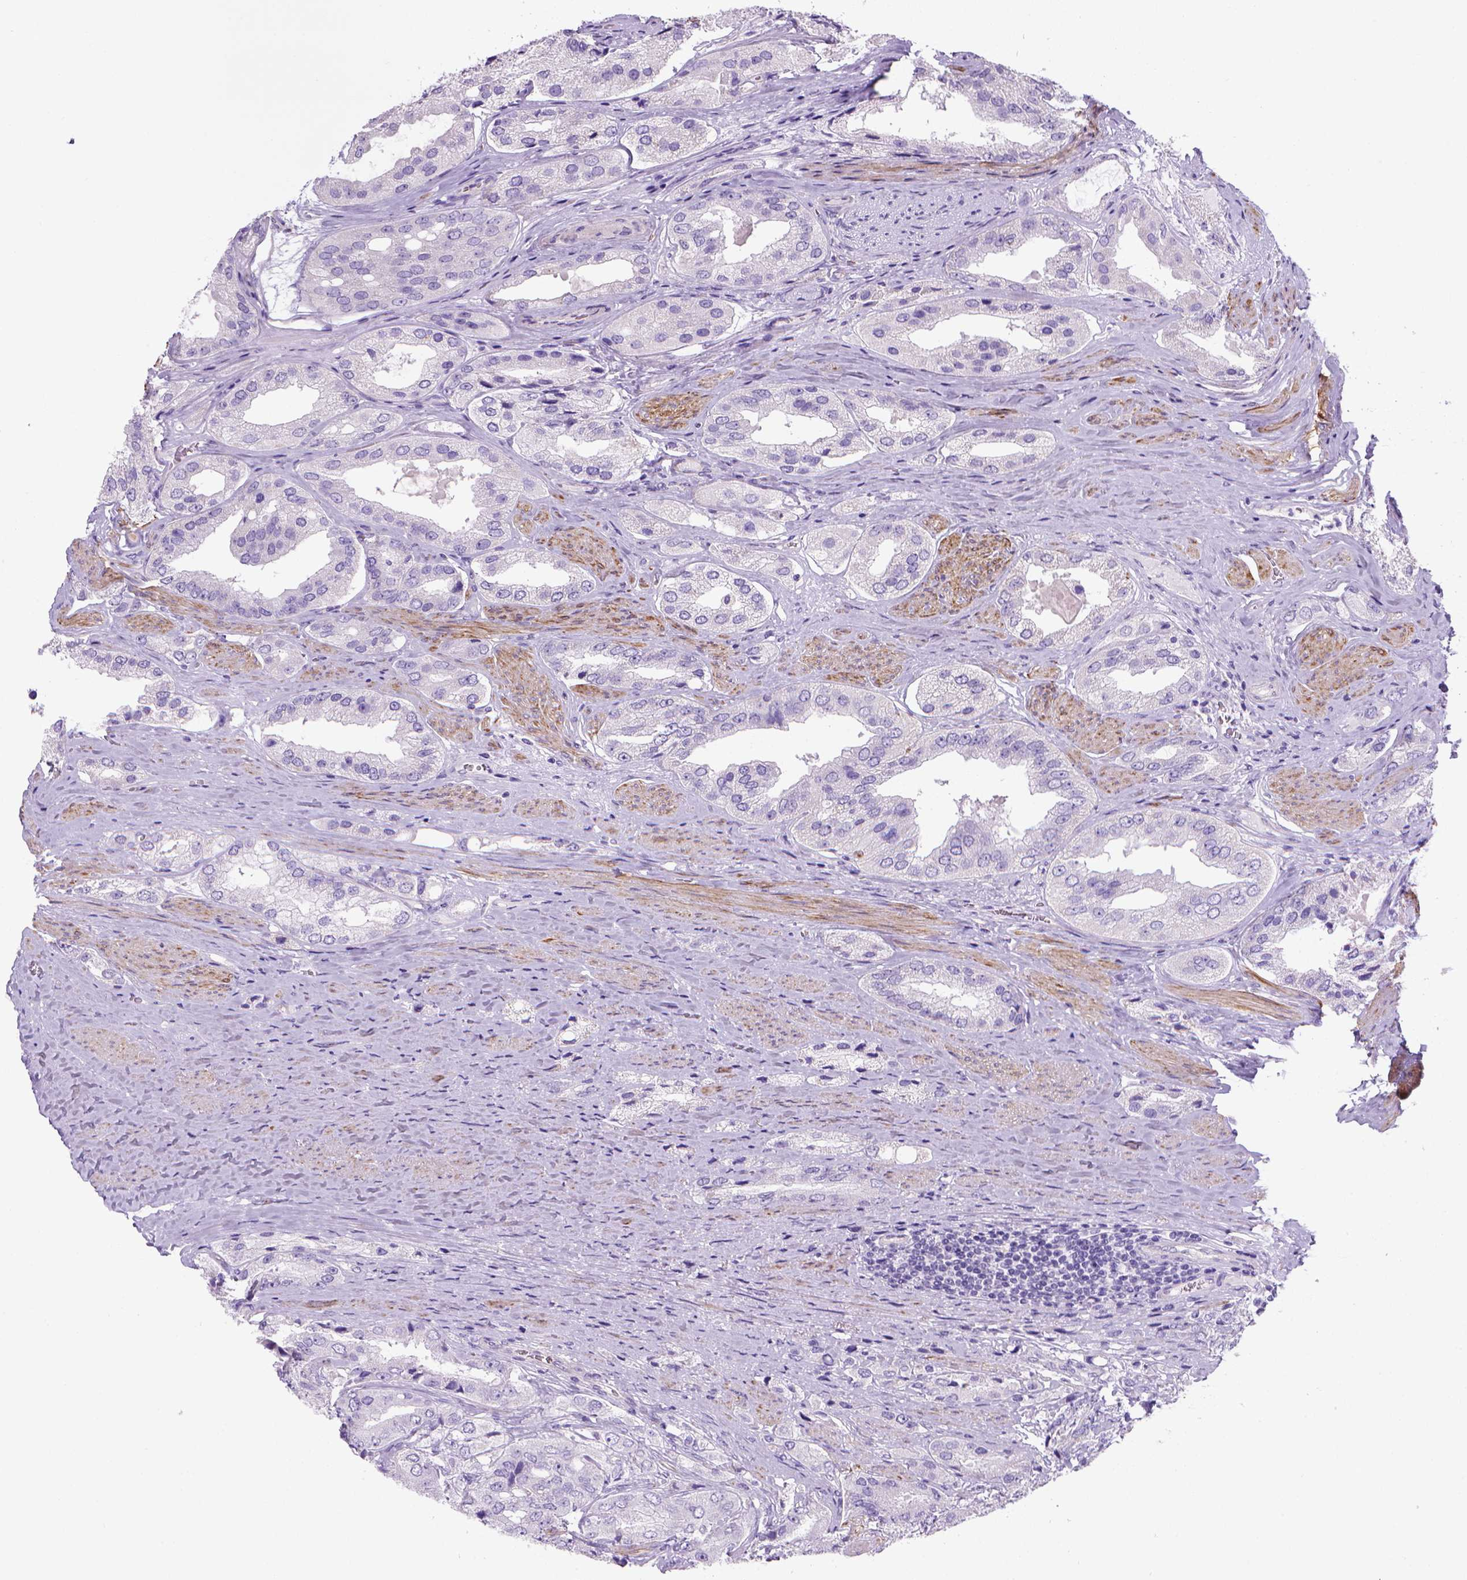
{"staining": {"intensity": "negative", "quantity": "none", "location": "none"}, "tissue": "prostate cancer", "cell_type": "Tumor cells", "image_type": "cancer", "snomed": [{"axis": "morphology", "description": "Adenocarcinoma, Low grade"}, {"axis": "topography", "description": "Prostate"}], "caption": "This is a image of immunohistochemistry staining of prostate cancer (low-grade adenocarcinoma), which shows no positivity in tumor cells.", "gene": "ARHGEF33", "patient": {"sex": "male", "age": 69}}